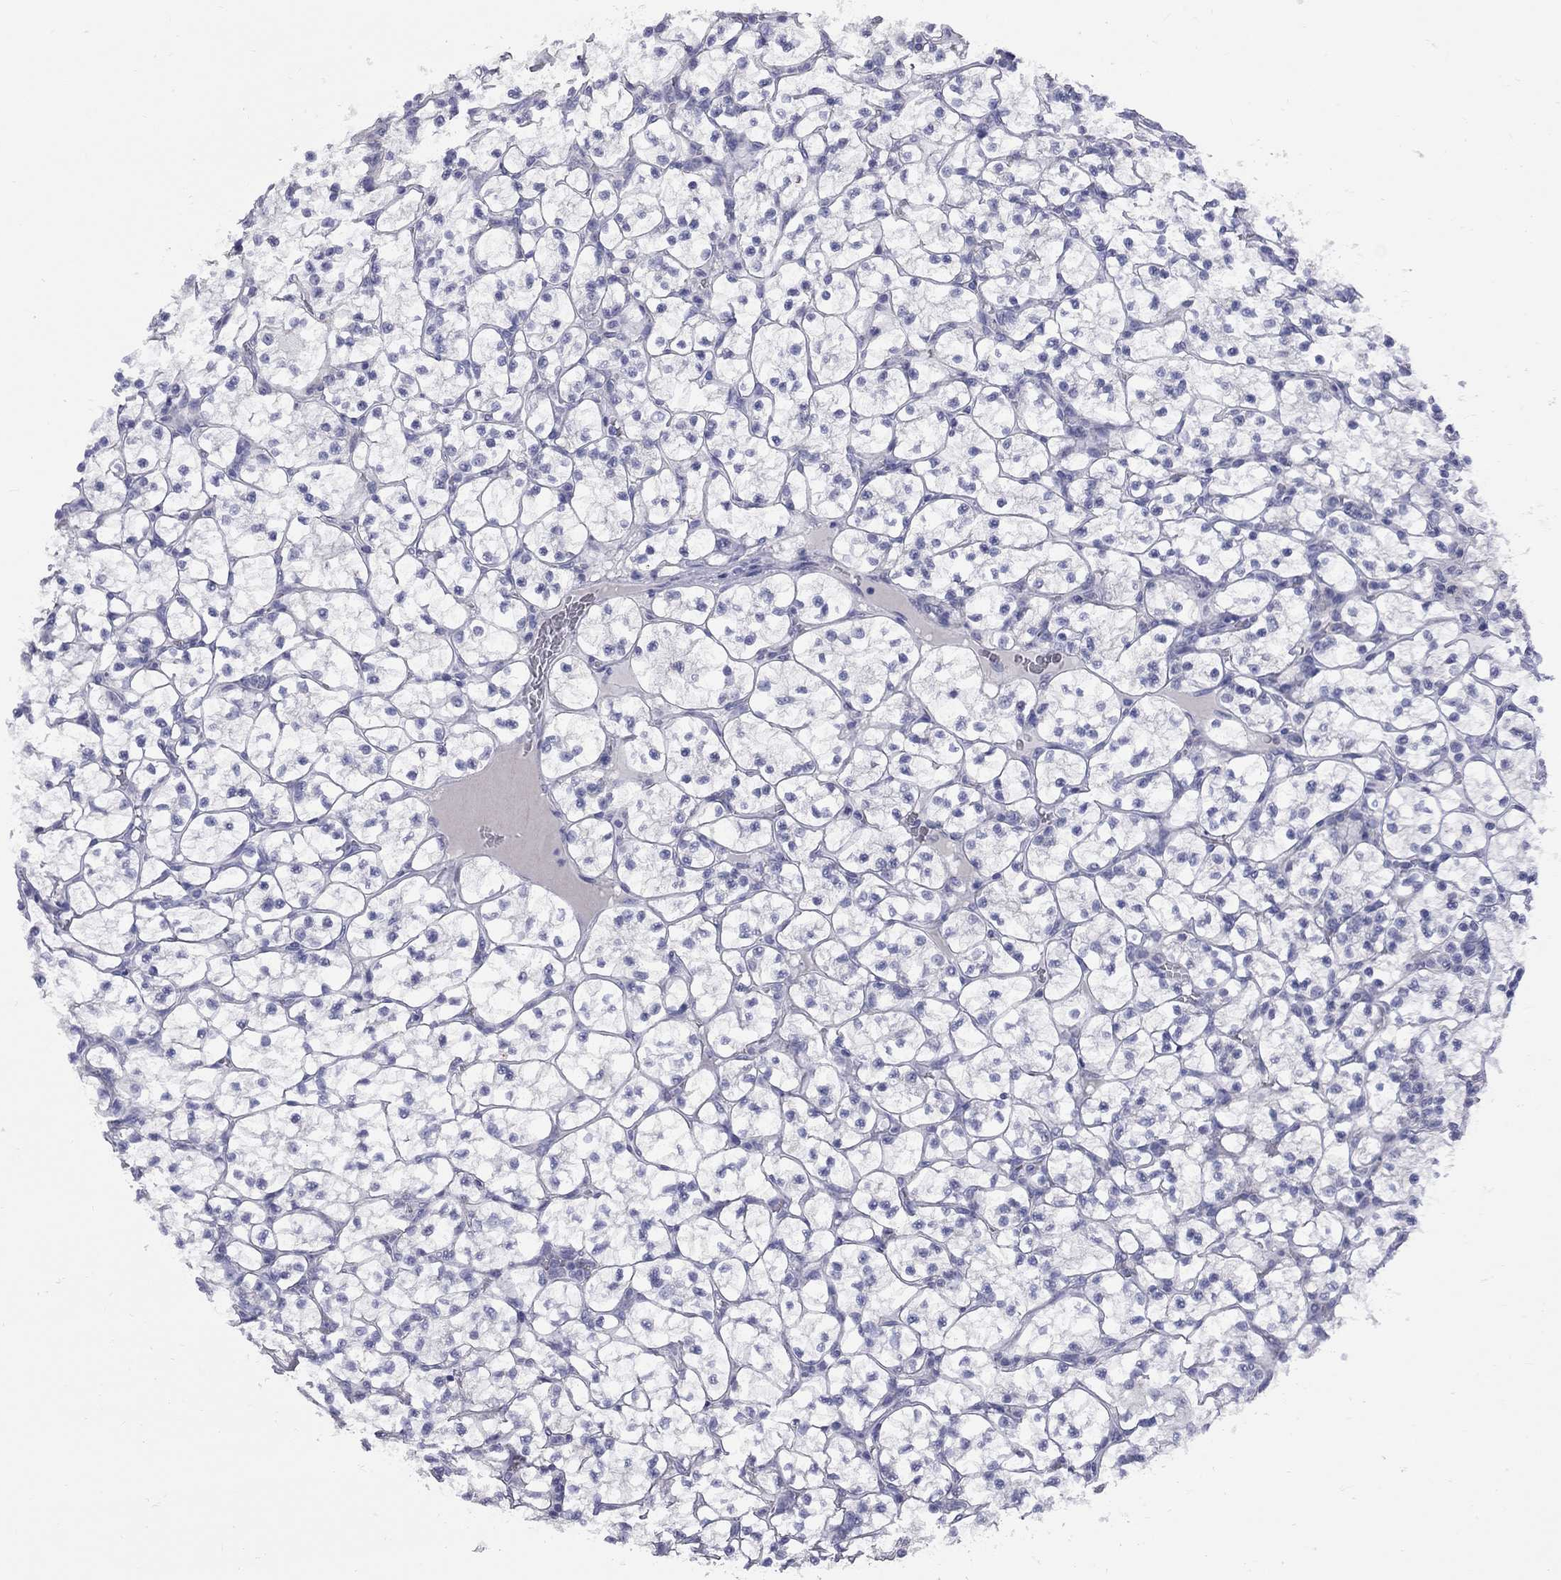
{"staining": {"intensity": "negative", "quantity": "none", "location": "none"}, "tissue": "renal cancer", "cell_type": "Tumor cells", "image_type": "cancer", "snomed": [{"axis": "morphology", "description": "Adenocarcinoma, NOS"}, {"axis": "topography", "description": "Kidney"}], "caption": "Photomicrograph shows no significant protein positivity in tumor cells of renal cancer (adenocarcinoma).", "gene": "ABCB4", "patient": {"sex": "female", "age": 89}}